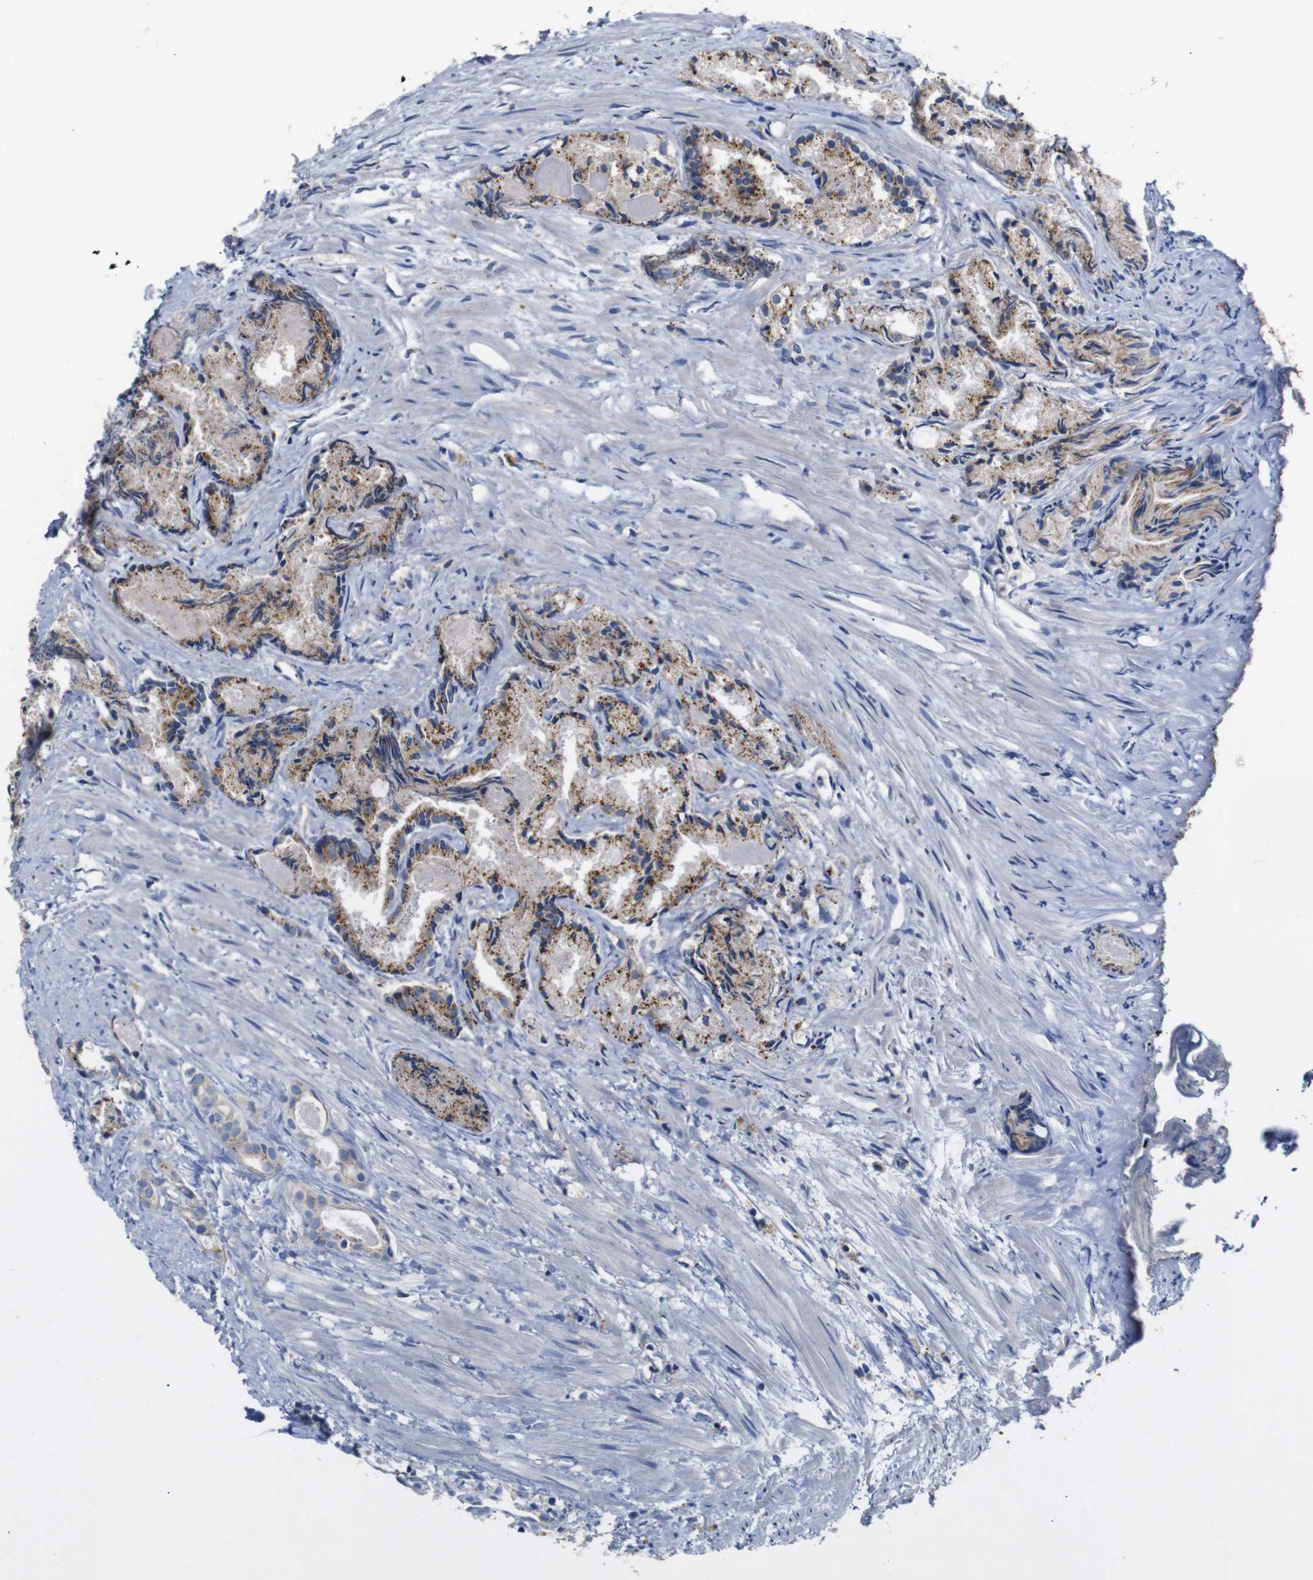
{"staining": {"intensity": "weak", "quantity": "25%-75%", "location": "cytoplasmic/membranous"}, "tissue": "prostate cancer", "cell_type": "Tumor cells", "image_type": "cancer", "snomed": [{"axis": "morphology", "description": "Adenocarcinoma, Low grade"}, {"axis": "topography", "description": "Prostate"}], "caption": "A brown stain labels weak cytoplasmic/membranous positivity of a protein in prostate cancer tumor cells.", "gene": "NHLRC3", "patient": {"sex": "male", "age": 72}}